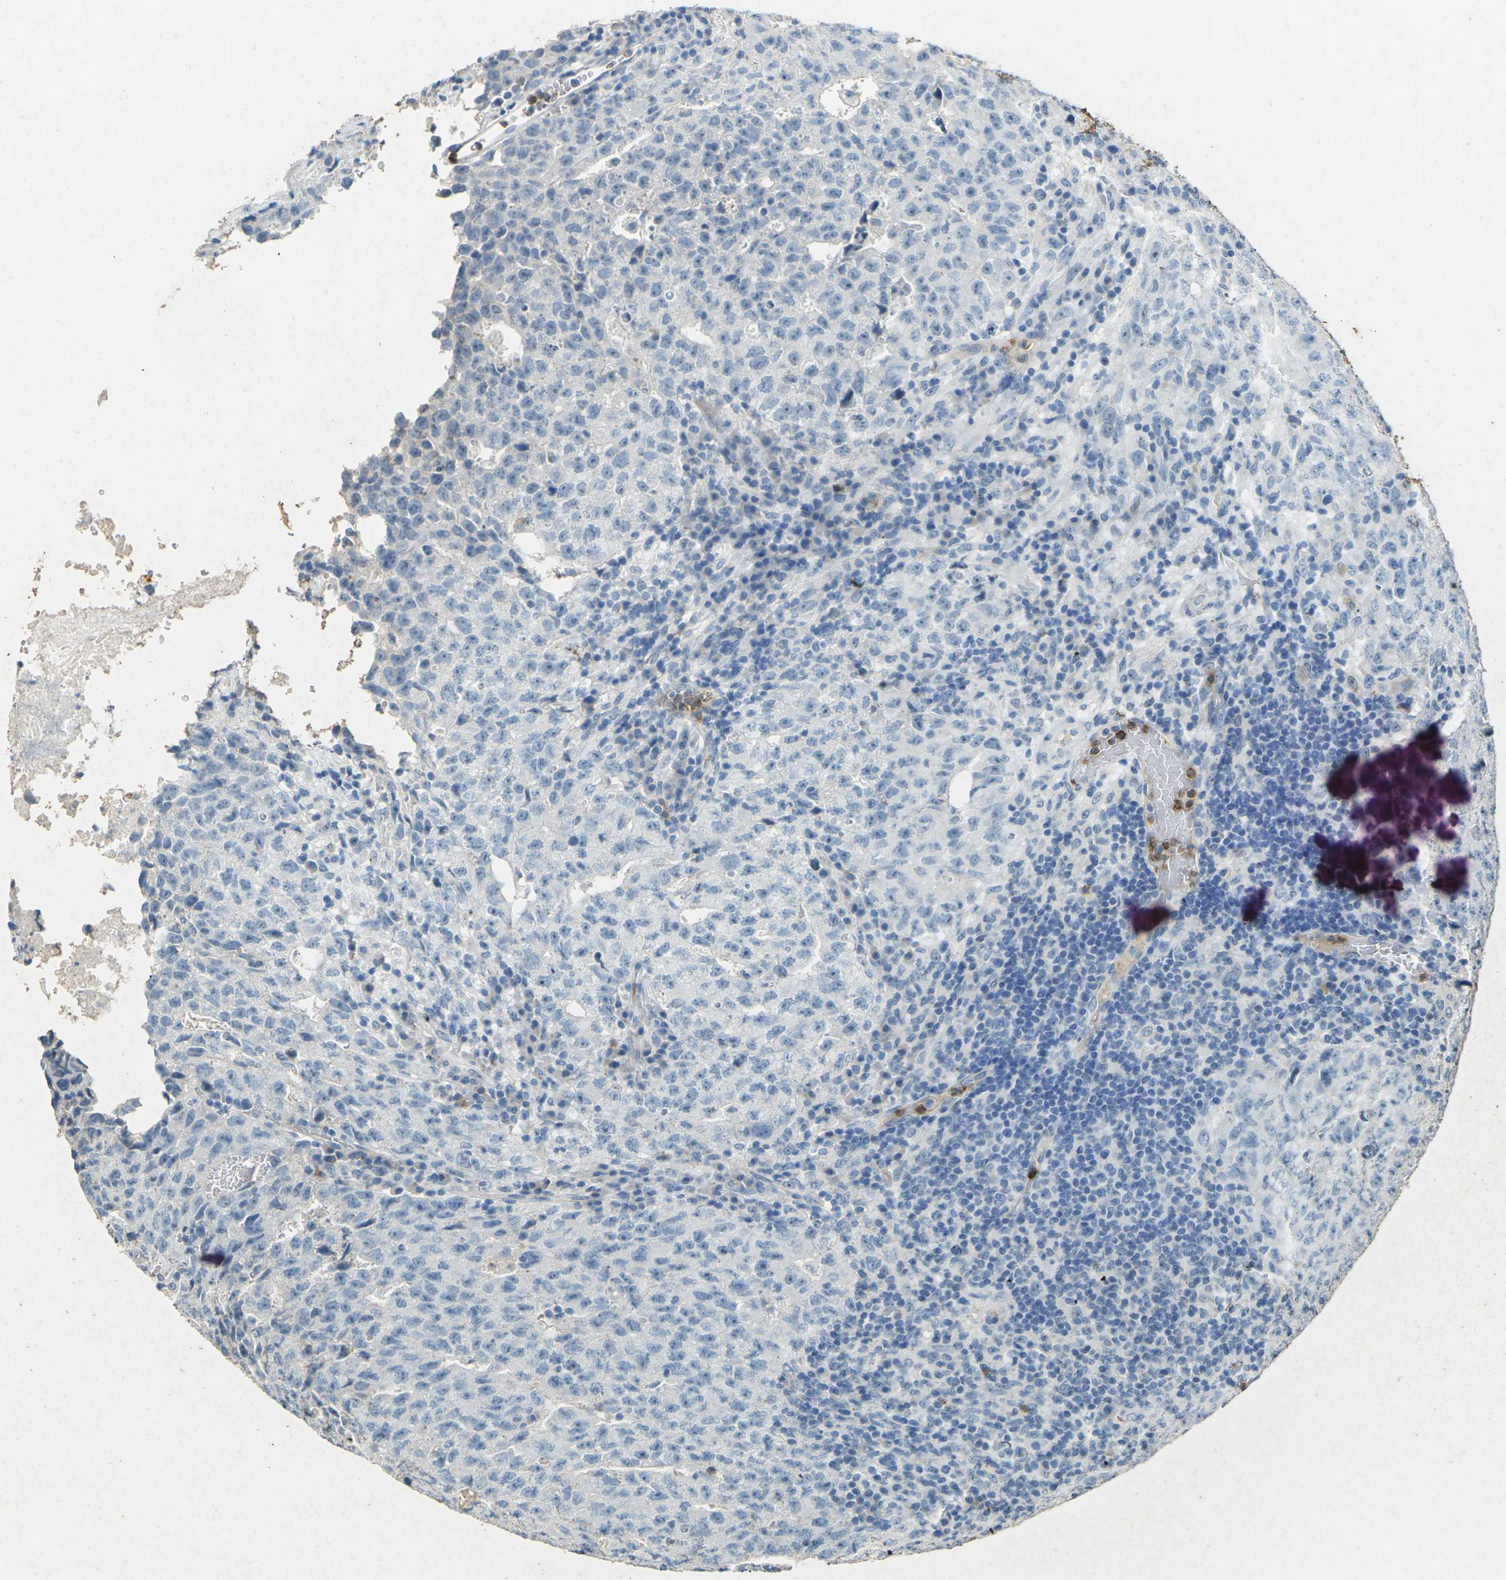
{"staining": {"intensity": "negative", "quantity": "none", "location": "none"}, "tissue": "testis cancer", "cell_type": "Tumor cells", "image_type": "cancer", "snomed": [{"axis": "morphology", "description": "Necrosis, NOS"}, {"axis": "morphology", "description": "Carcinoma, Embryonal, NOS"}, {"axis": "topography", "description": "Testis"}], "caption": "Immunohistochemistry (IHC) micrograph of human testis cancer stained for a protein (brown), which exhibits no expression in tumor cells.", "gene": "CDH16", "patient": {"sex": "male", "age": 19}}